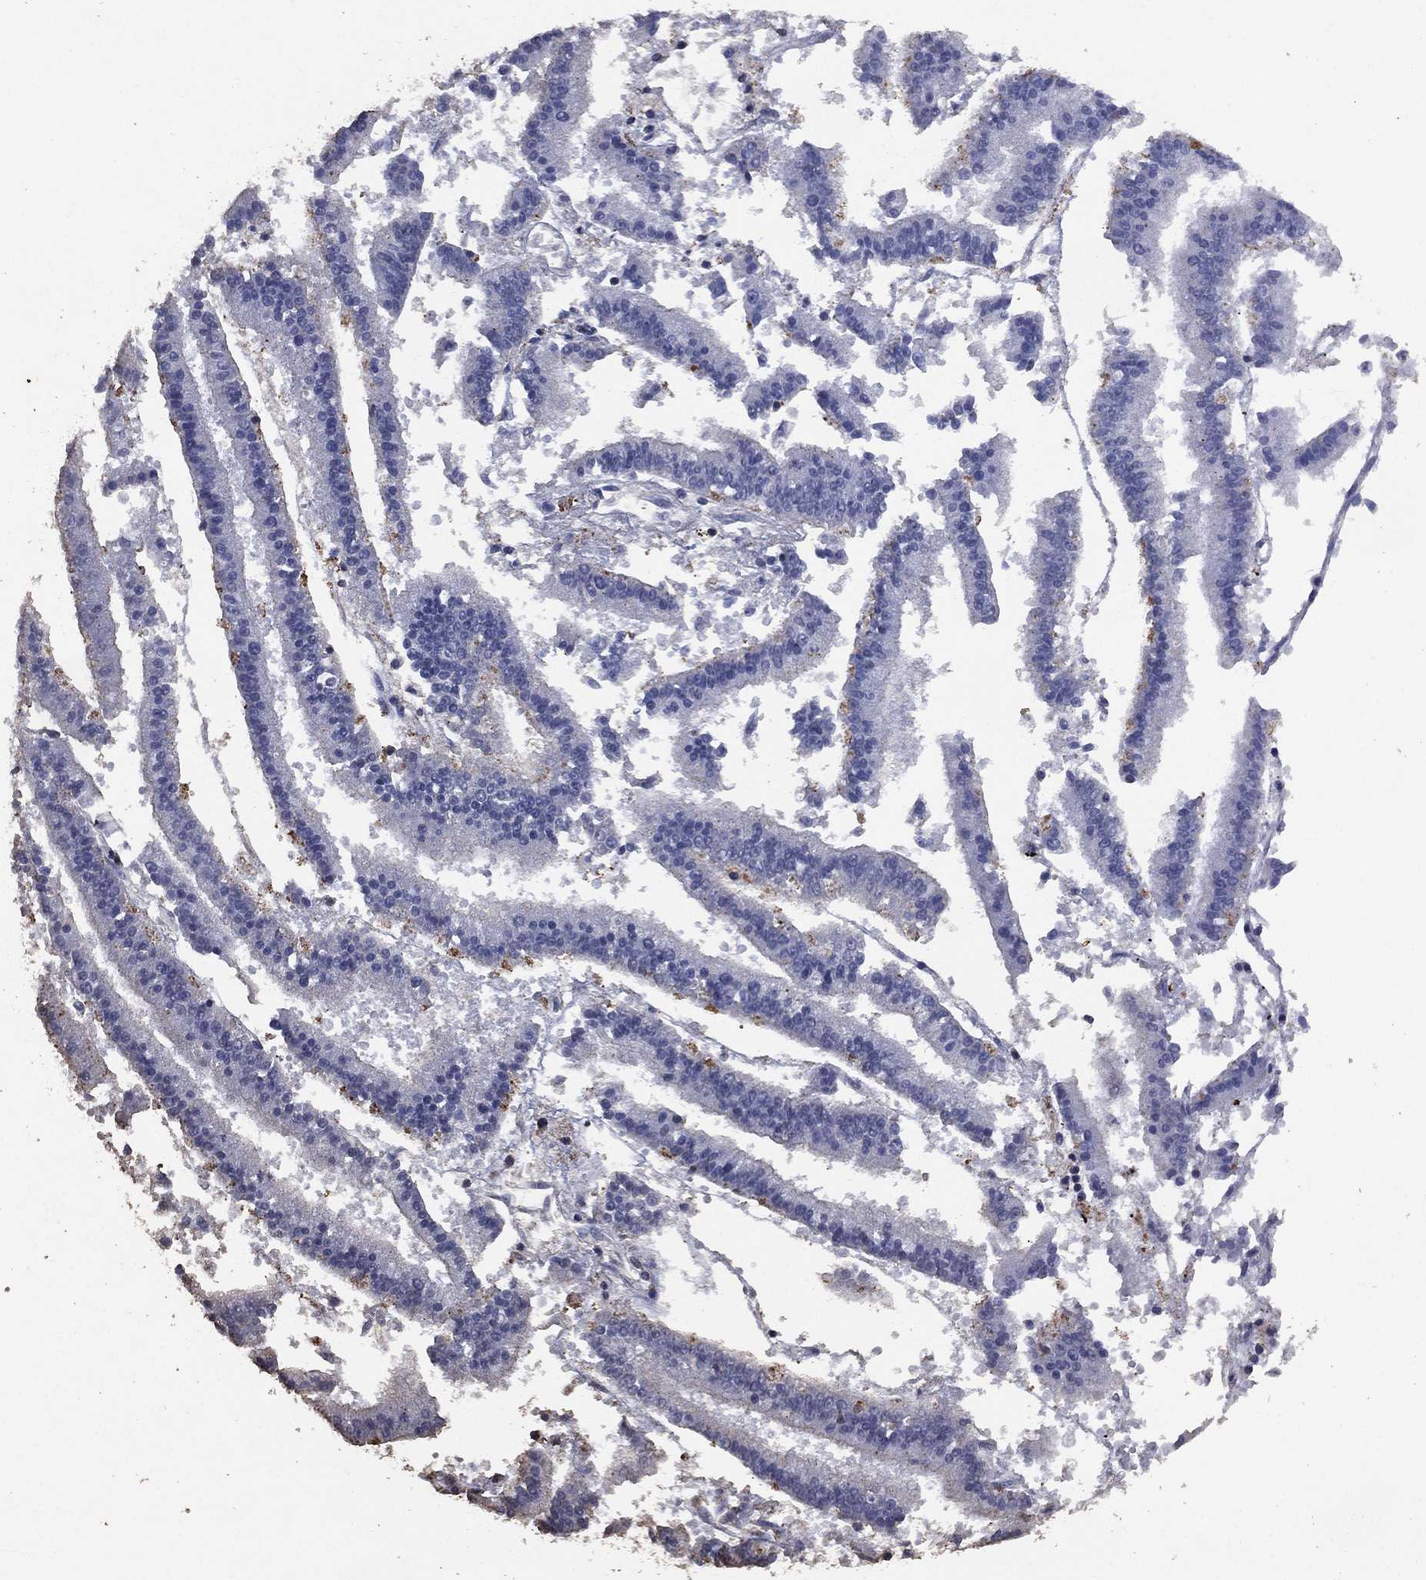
{"staining": {"intensity": "negative", "quantity": "none", "location": "none"}, "tissue": "endometrial cancer", "cell_type": "Tumor cells", "image_type": "cancer", "snomed": [{"axis": "morphology", "description": "Adenocarcinoma, NOS"}, {"axis": "topography", "description": "Endometrium"}], "caption": "A histopathology image of human adenocarcinoma (endometrial) is negative for staining in tumor cells. (DAB (3,3'-diaminobenzidine) IHC, high magnification).", "gene": "ADPRHL1", "patient": {"sex": "female", "age": 66}}